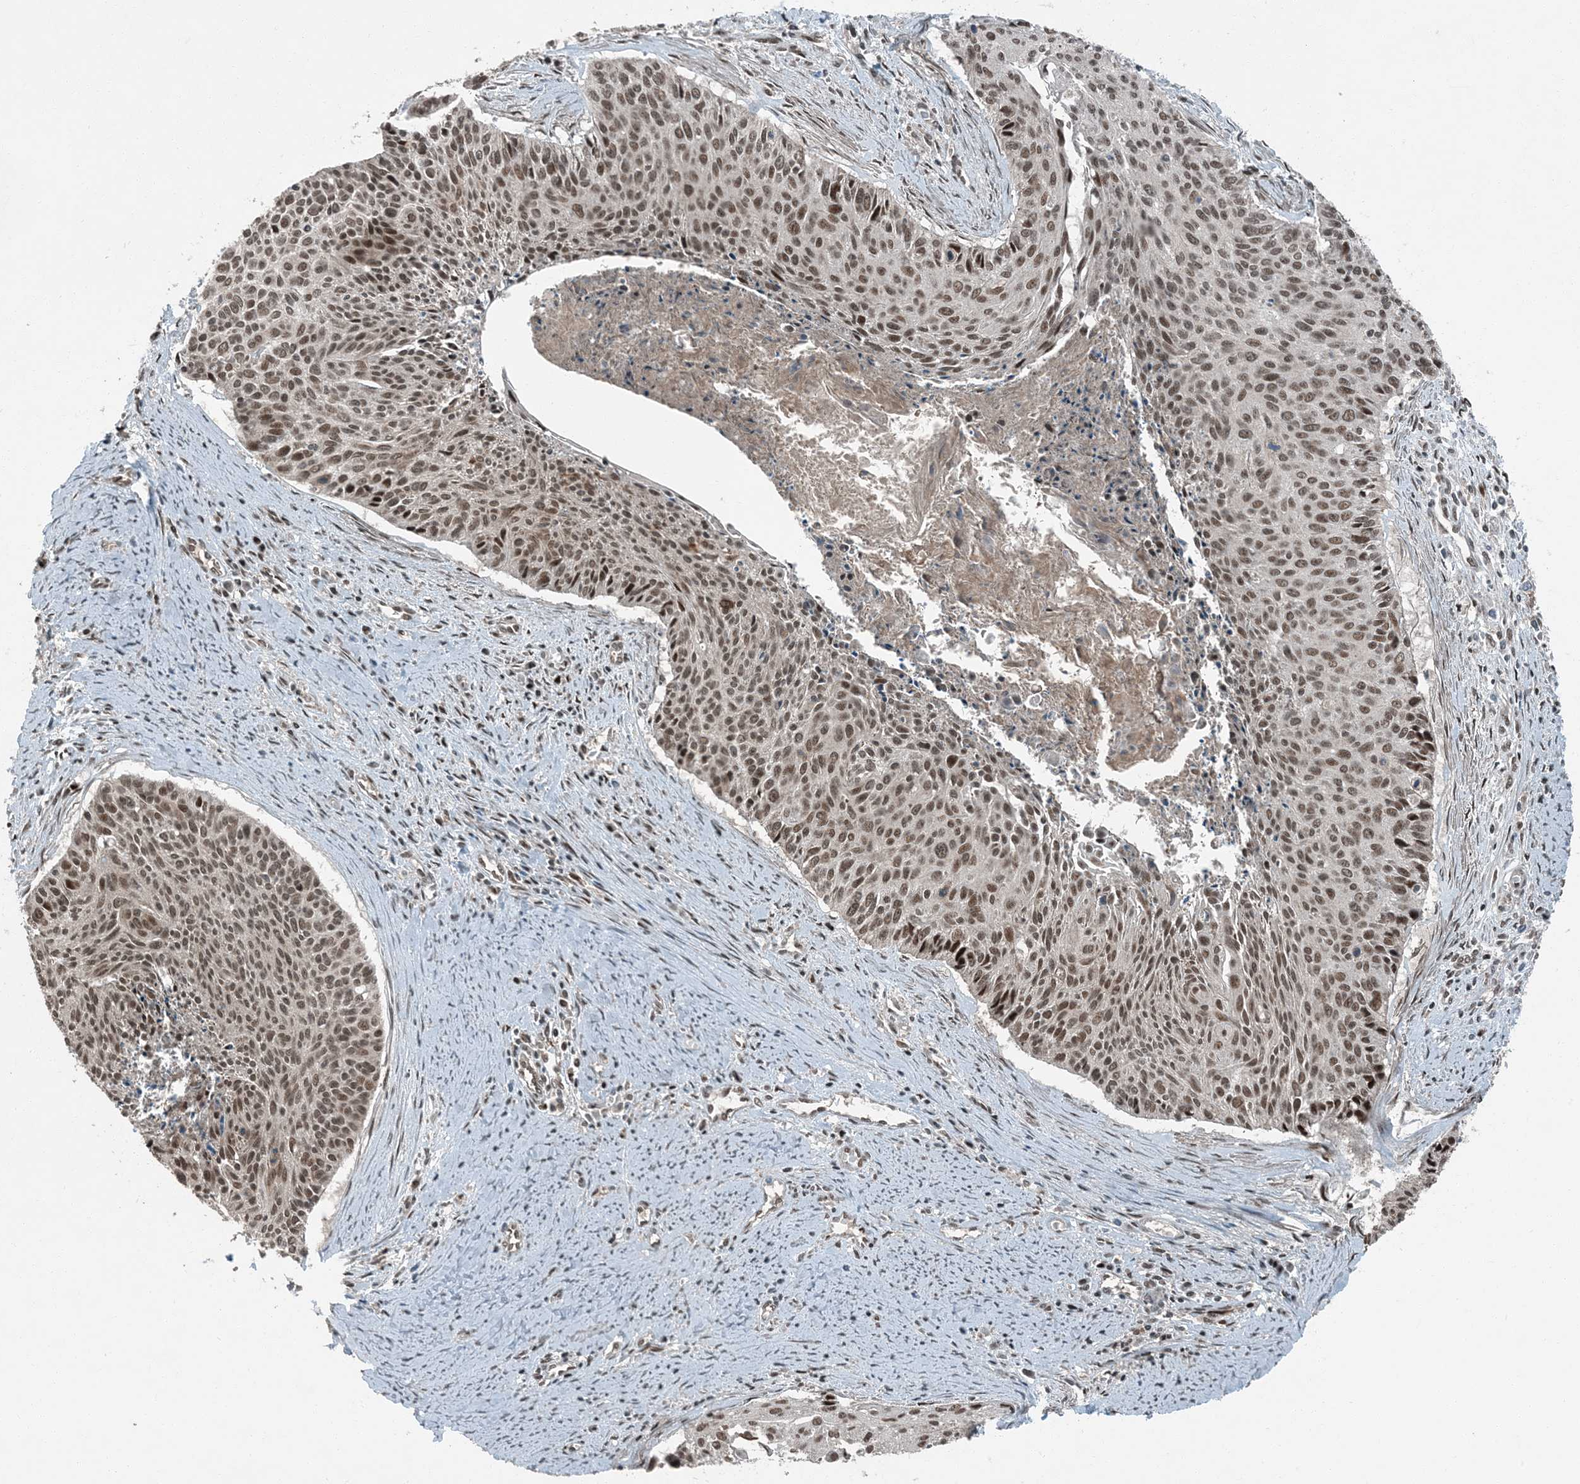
{"staining": {"intensity": "moderate", "quantity": ">75%", "location": "nuclear"}, "tissue": "cervical cancer", "cell_type": "Tumor cells", "image_type": "cancer", "snomed": [{"axis": "morphology", "description": "Squamous cell carcinoma, NOS"}, {"axis": "topography", "description": "Cervix"}], "caption": "Protein expression analysis of cervical squamous cell carcinoma demonstrates moderate nuclear expression in about >75% of tumor cells.", "gene": "TRAPPC12", "patient": {"sex": "female", "age": 55}}